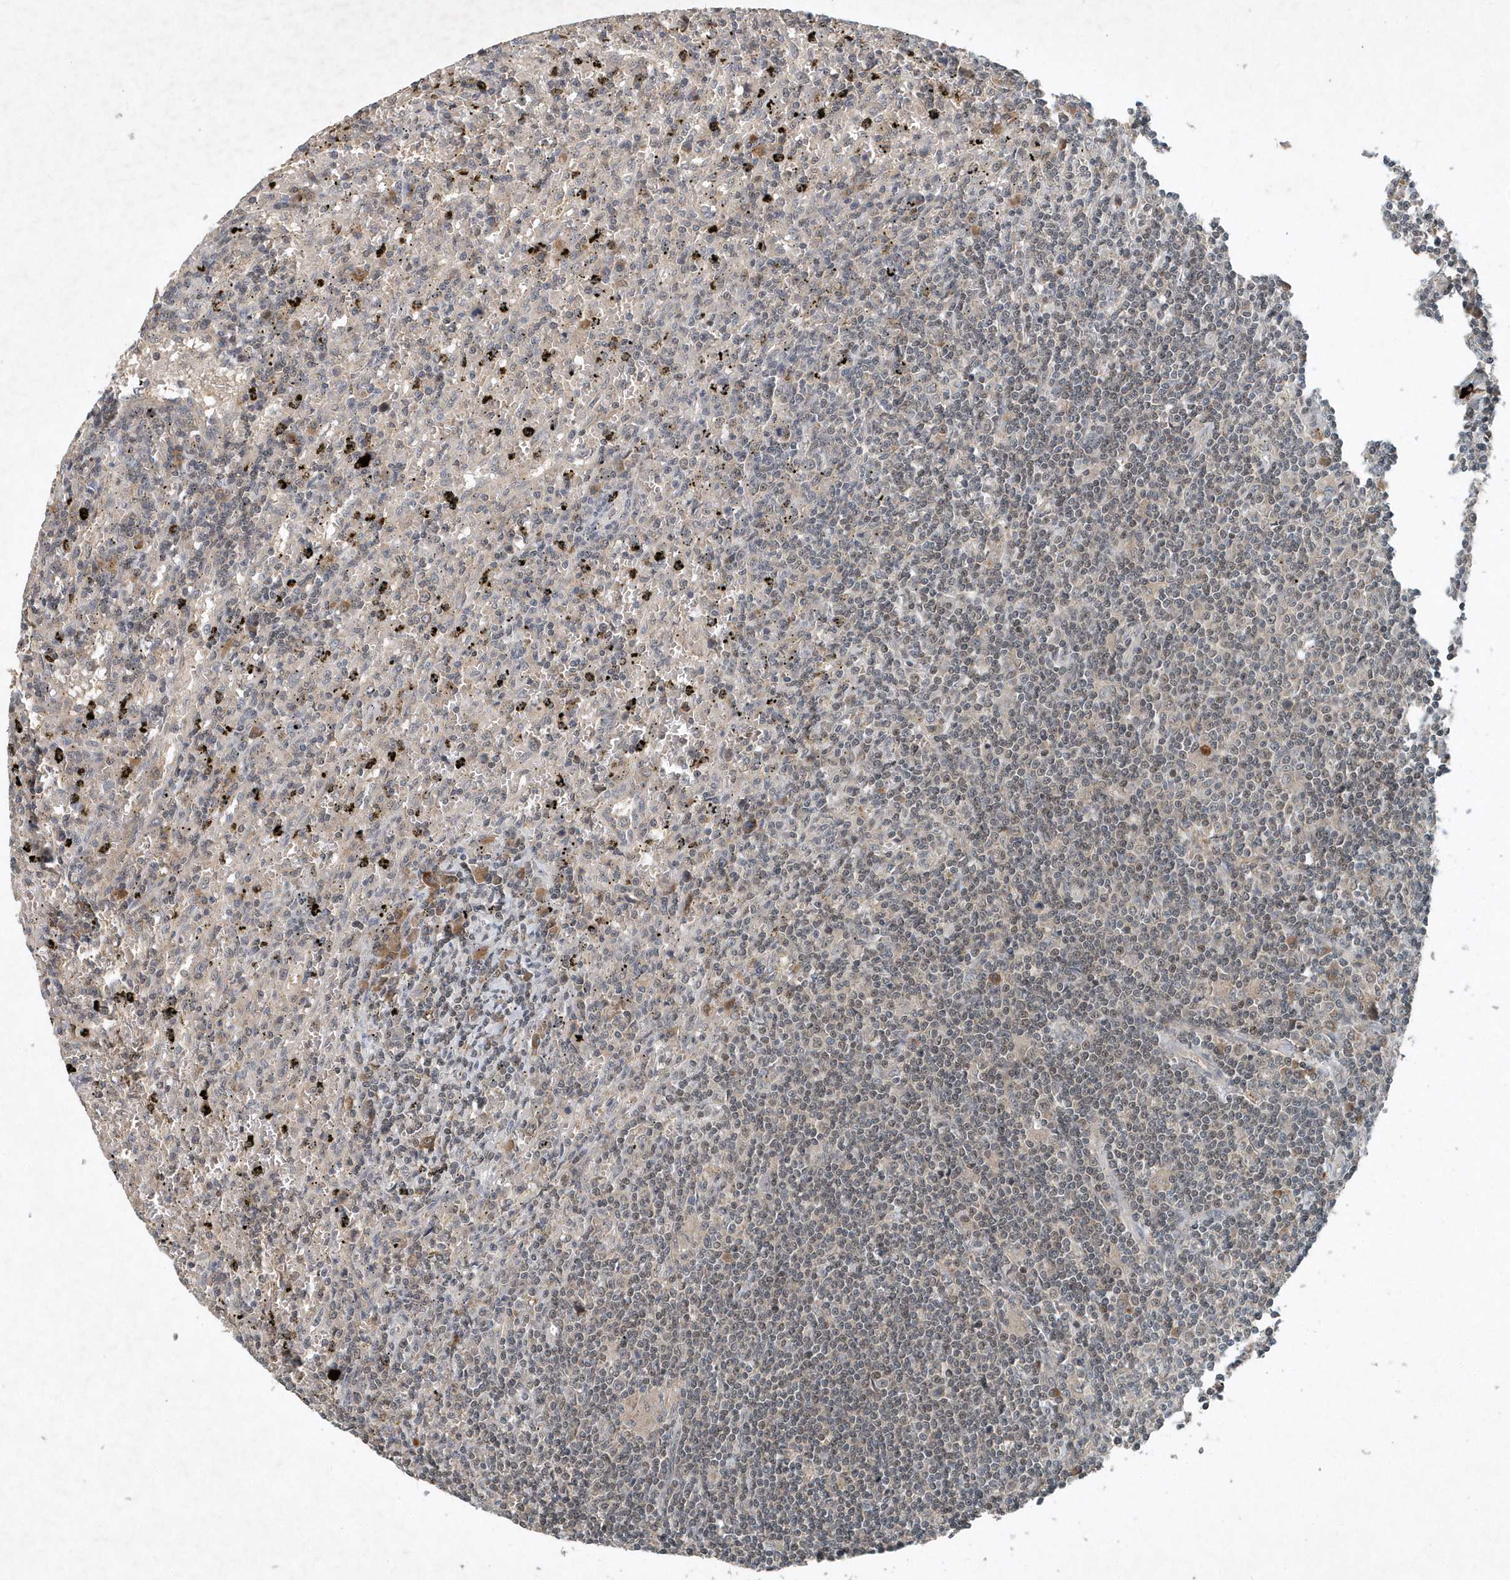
{"staining": {"intensity": "negative", "quantity": "none", "location": "none"}, "tissue": "lymphoma", "cell_type": "Tumor cells", "image_type": "cancer", "snomed": [{"axis": "morphology", "description": "Malignant lymphoma, non-Hodgkin's type, Low grade"}, {"axis": "topography", "description": "Spleen"}], "caption": "There is no significant positivity in tumor cells of malignant lymphoma, non-Hodgkin's type (low-grade). Brightfield microscopy of immunohistochemistry stained with DAB (brown) and hematoxylin (blue), captured at high magnification.", "gene": "SCFD2", "patient": {"sex": "male", "age": 76}}